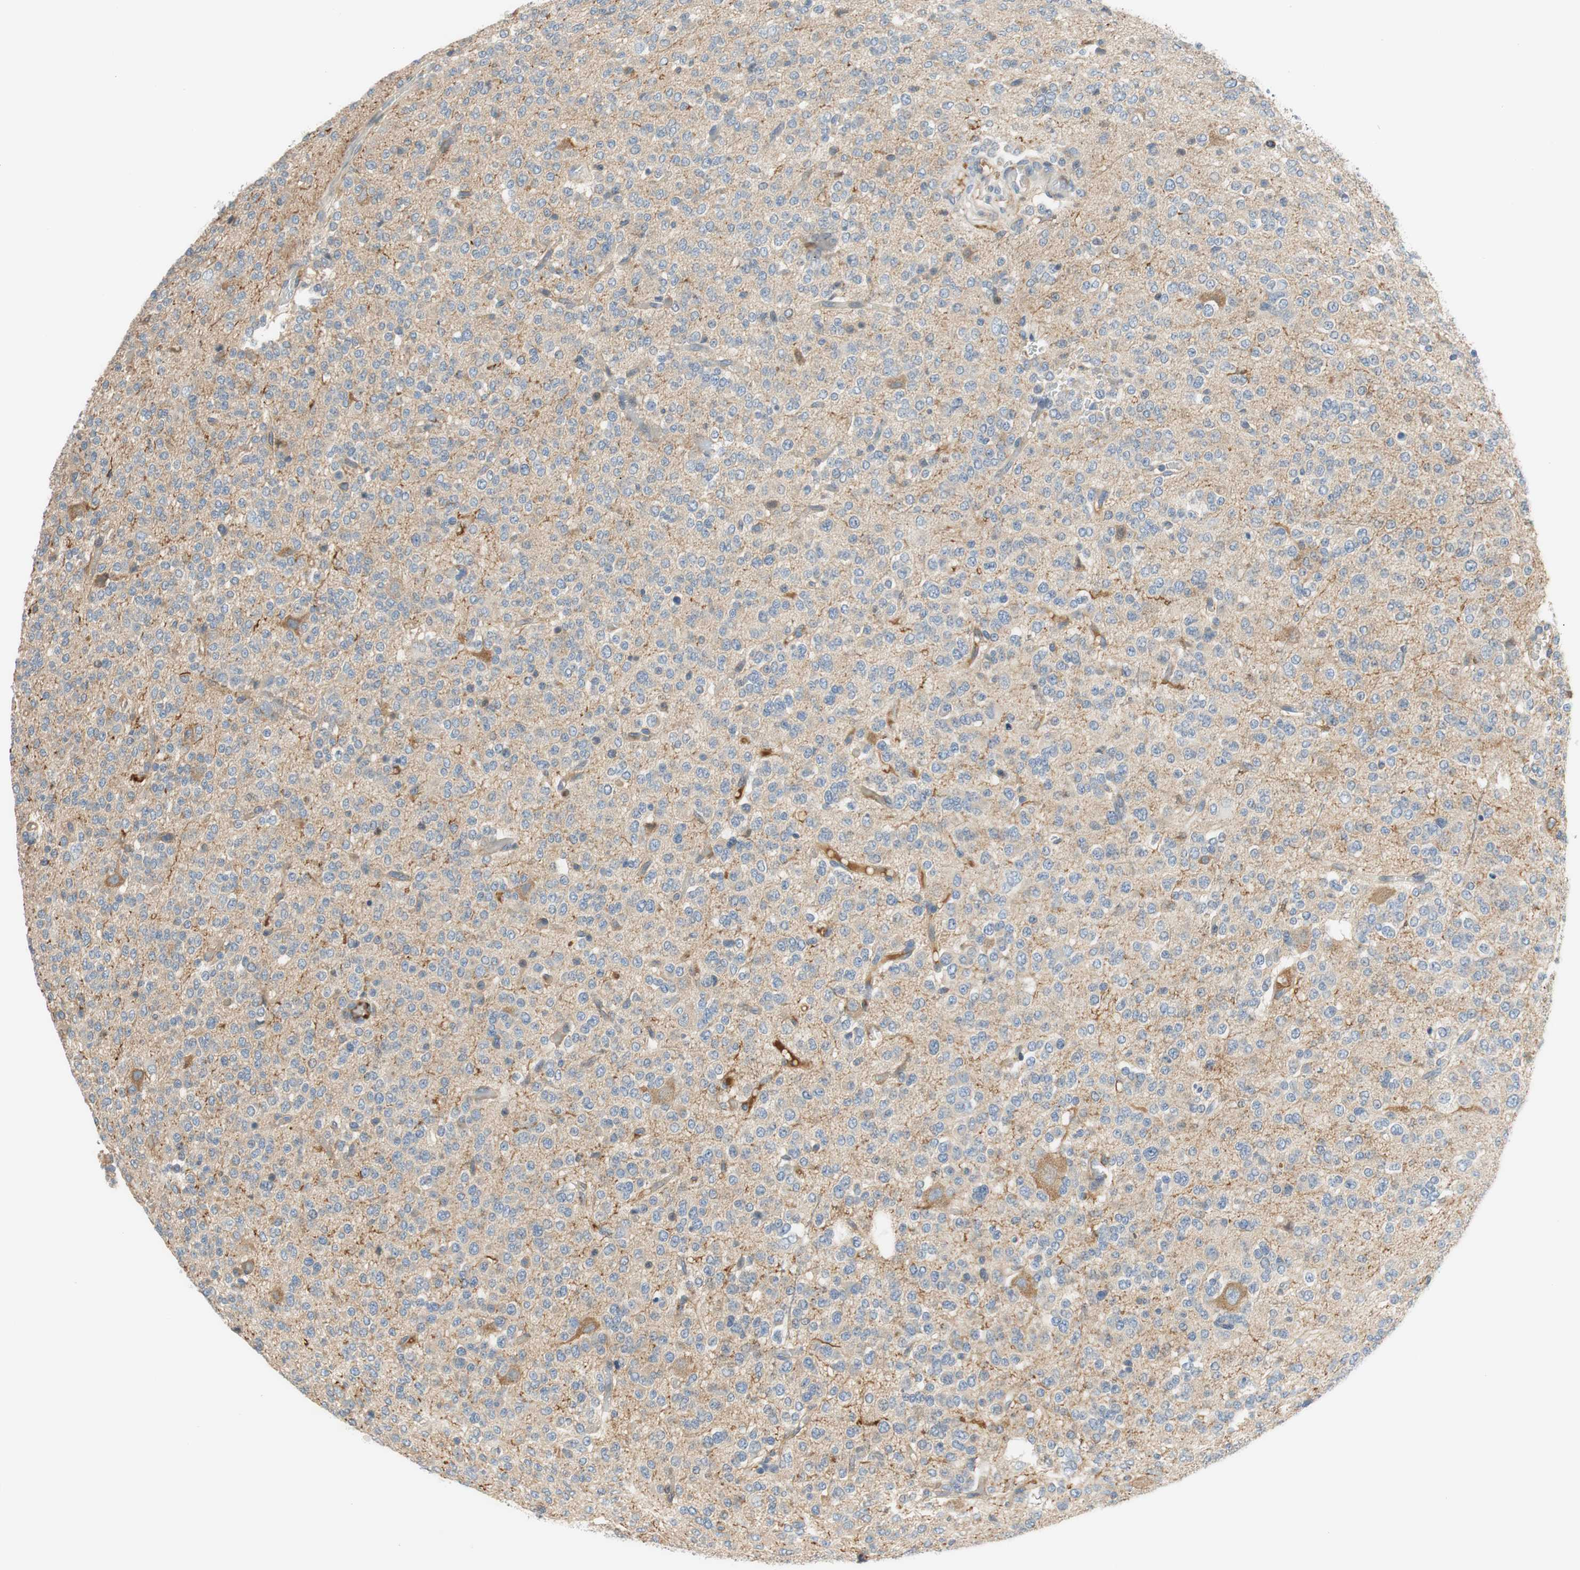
{"staining": {"intensity": "negative", "quantity": "none", "location": "none"}, "tissue": "glioma", "cell_type": "Tumor cells", "image_type": "cancer", "snomed": [{"axis": "morphology", "description": "Glioma, malignant, Low grade"}, {"axis": "topography", "description": "Brain"}], "caption": "Malignant glioma (low-grade) was stained to show a protein in brown. There is no significant positivity in tumor cells.", "gene": "C4A", "patient": {"sex": "male", "age": 38}}